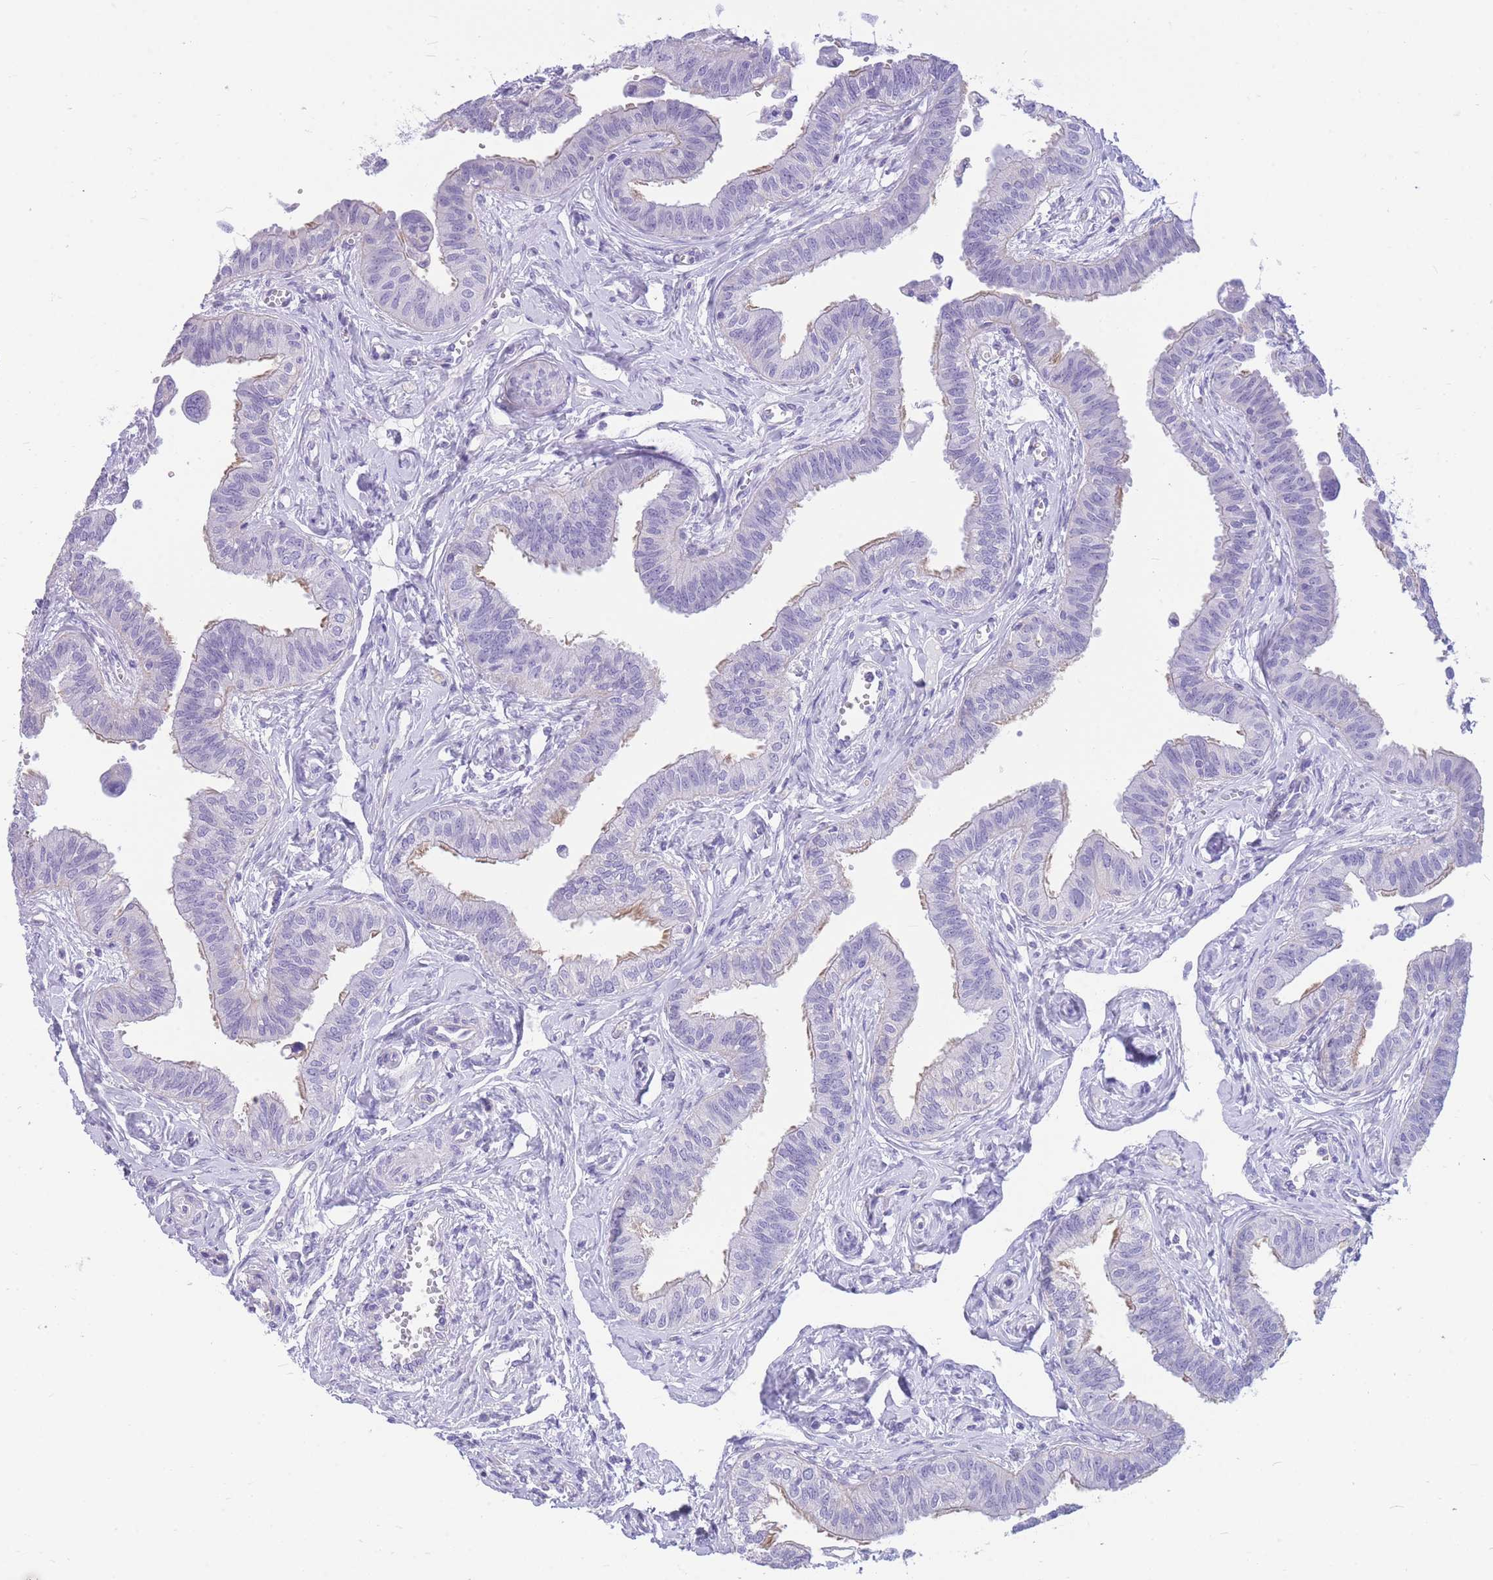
{"staining": {"intensity": "weak", "quantity": "<25%", "location": "cytoplasmic/membranous"}, "tissue": "fallopian tube", "cell_type": "Glandular cells", "image_type": "normal", "snomed": [{"axis": "morphology", "description": "Normal tissue, NOS"}, {"axis": "morphology", "description": "Carcinoma, NOS"}, {"axis": "topography", "description": "Fallopian tube"}, {"axis": "topography", "description": "Ovary"}], "caption": "The histopathology image shows no staining of glandular cells in unremarkable fallopian tube. The staining is performed using DAB brown chromogen with nuclei counter-stained in using hematoxylin.", "gene": "ZNF311", "patient": {"sex": "female", "age": 59}}